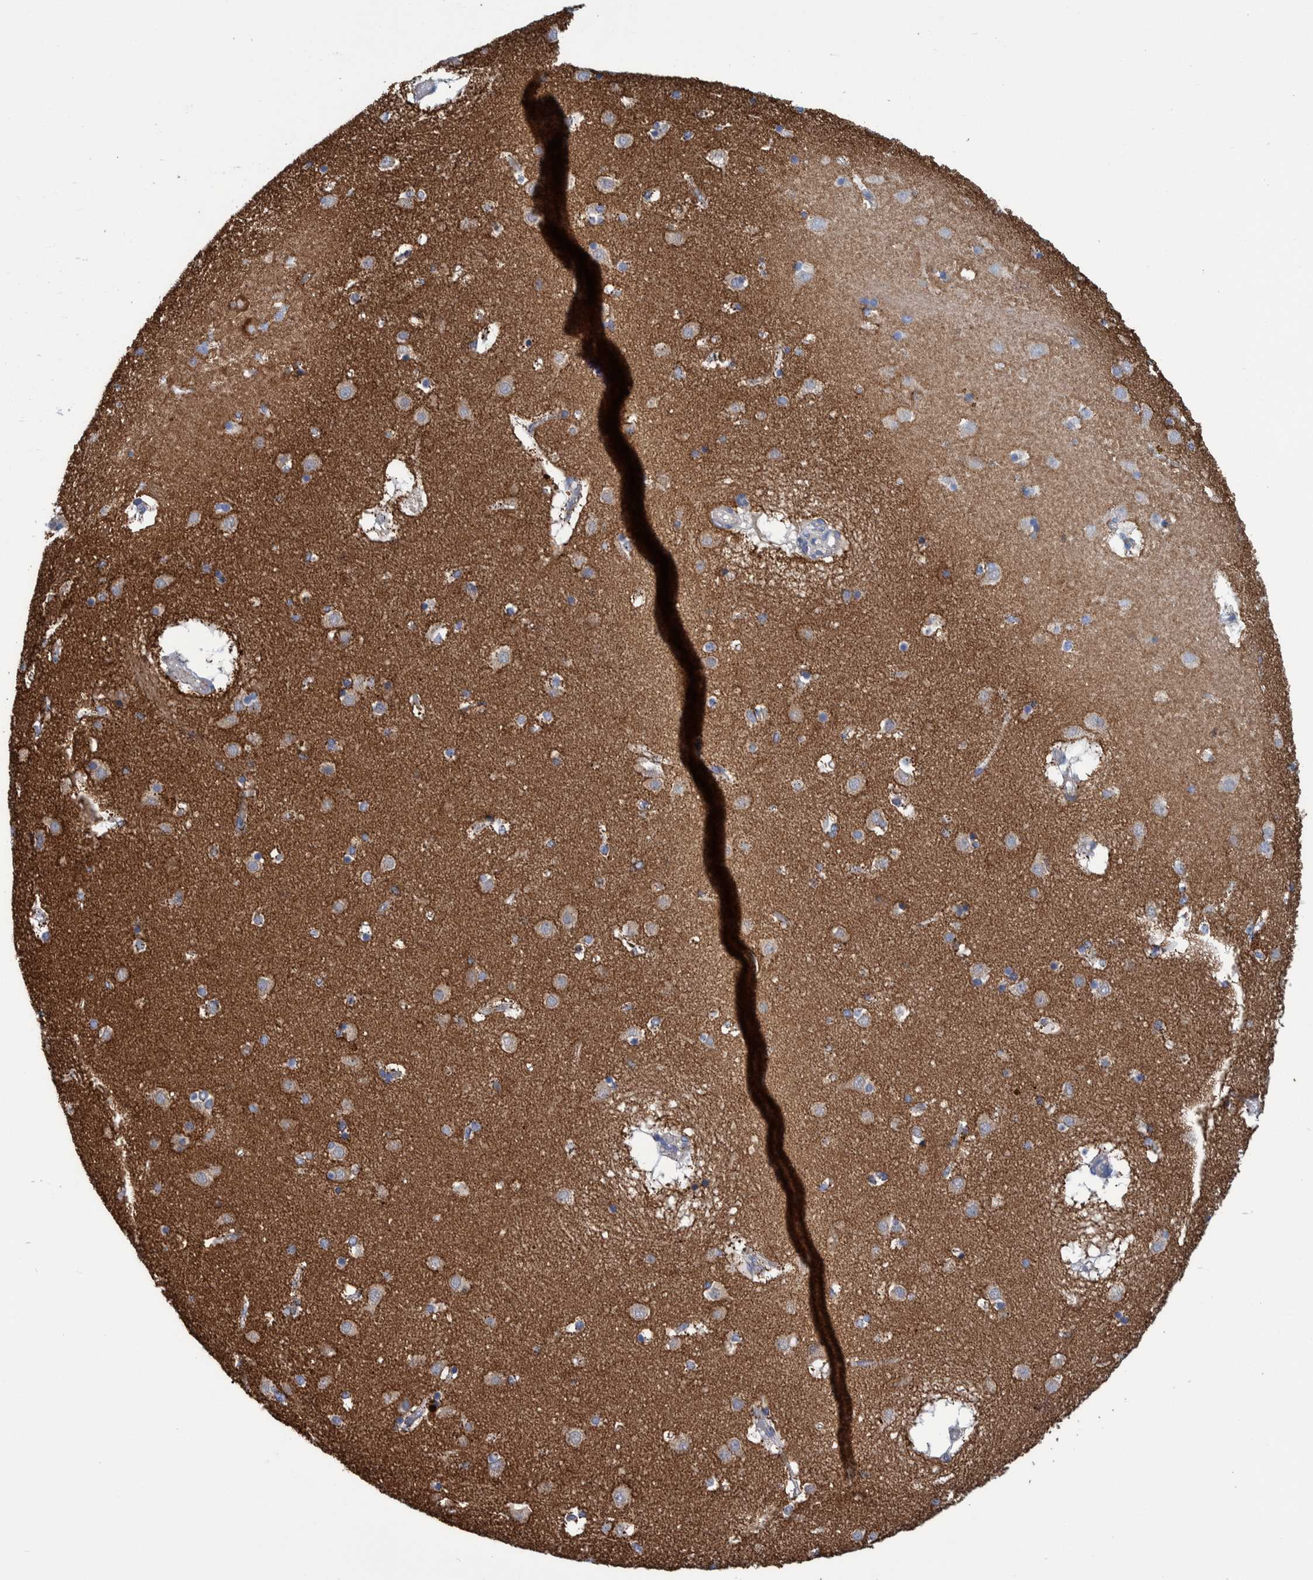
{"staining": {"intensity": "negative", "quantity": "none", "location": "none"}, "tissue": "caudate", "cell_type": "Glial cells", "image_type": "normal", "snomed": [{"axis": "morphology", "description": "Normal tissue, NOS"}, {"axis": "topography", "description": "Lateral ventricle wall"}], "caption": "Immunohistochemical staining of benign caudate exhibits no significant expression in glial cells.", "gene": "BZW2", "patient": {"sex": "male", "age": 70}}